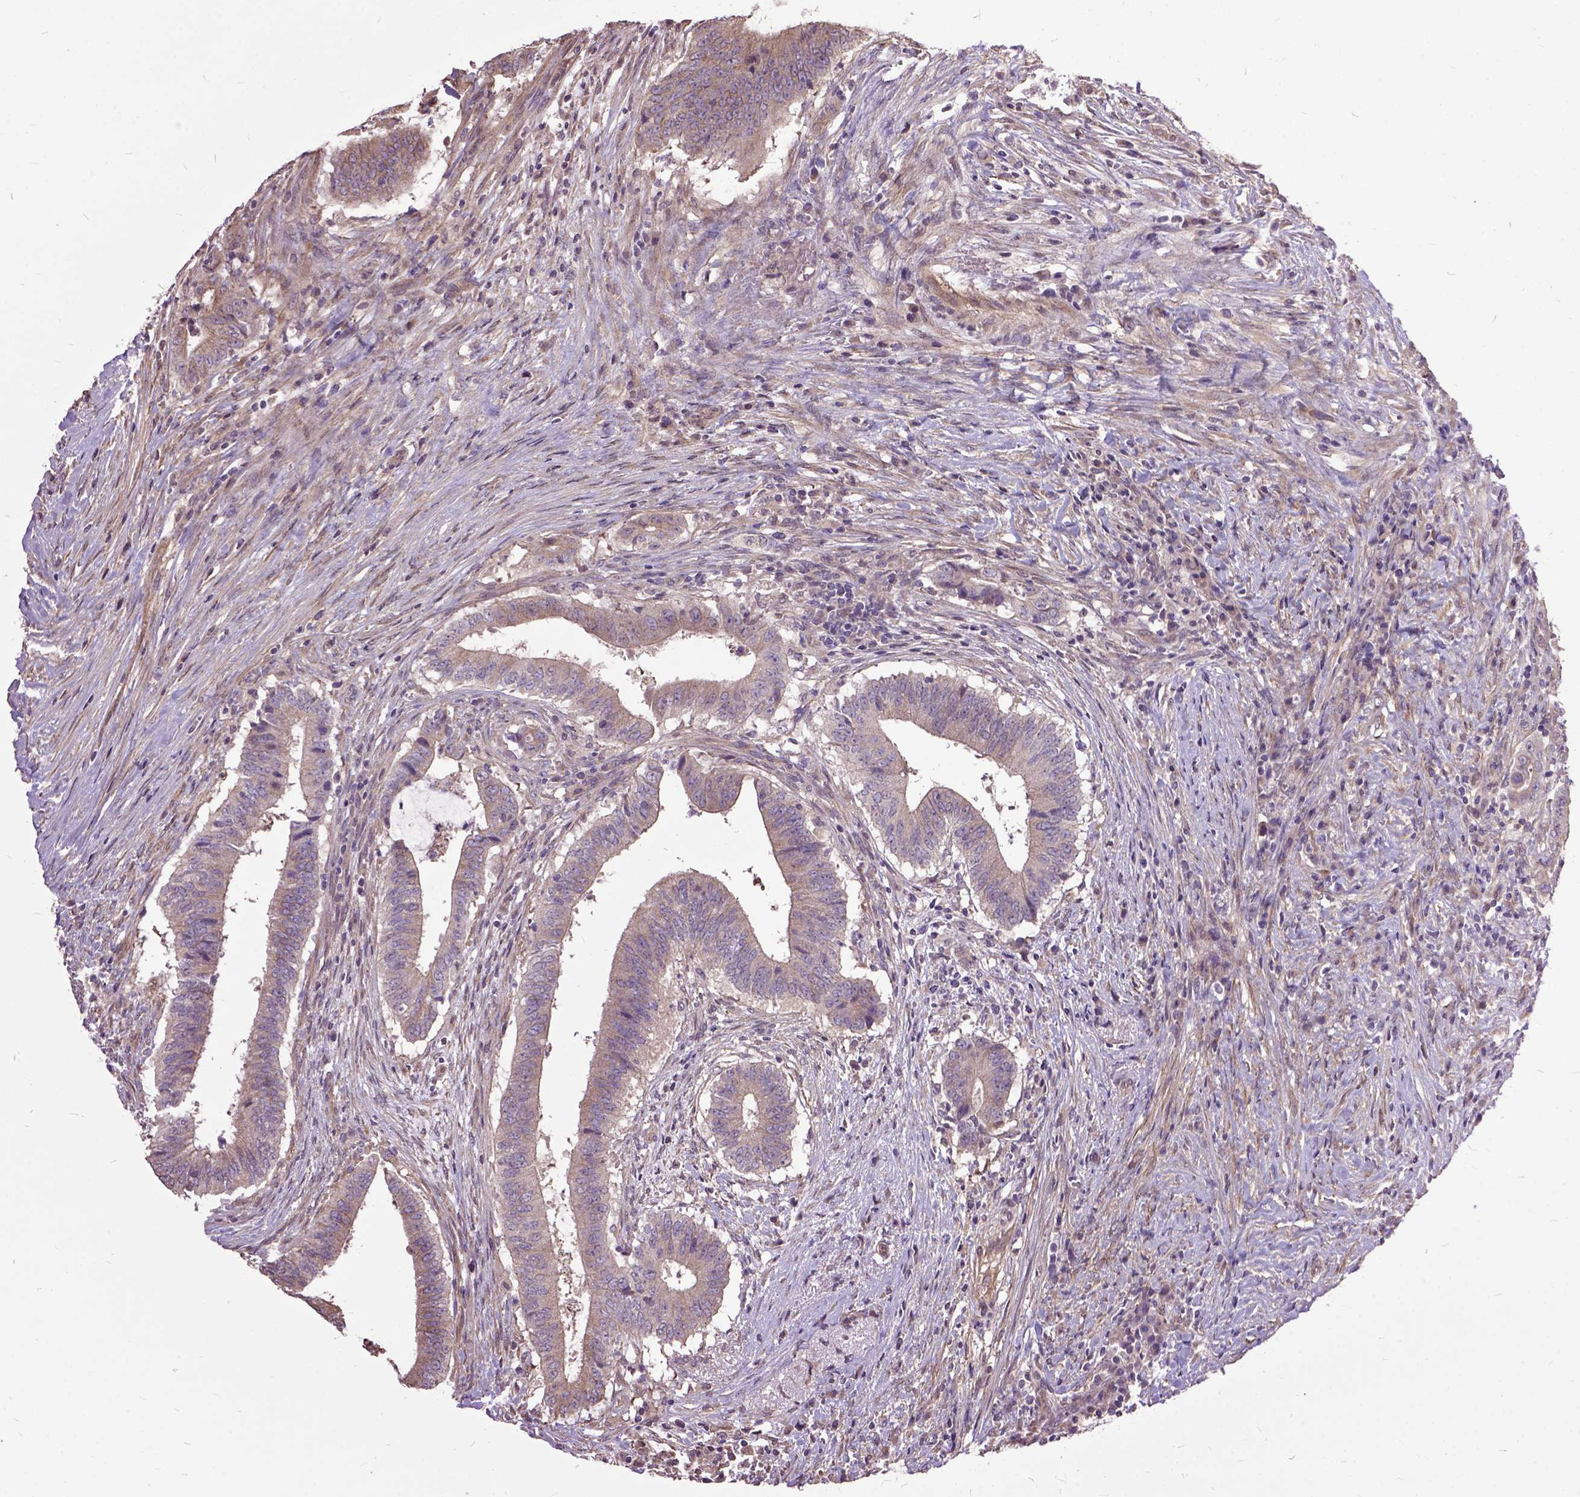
{"staining": {"intensity": "weak", "quantity": ">75%", "location": "cytoplasmic/membranous"}, "tissue": "colorectal cancer", "cell_type": "Tumor cells", "image_type": "cancer", "snomed": [{"axis": "morphology", "description": "Adenocarcinoma, NOS"}, {"axis": "topography", "description": "Colon"}], "caption": "Immunohistochemical staining of colorectal cancer reveals low levels of weak cytoplasmic/membranous protein positivity in approximately >75% of tumor cells. Immunohistochemistry stains the protein of interest in brown and the nuclei are stained blue.", "gene": "AREG", "patient": {"sex": "female", "age": 43}}